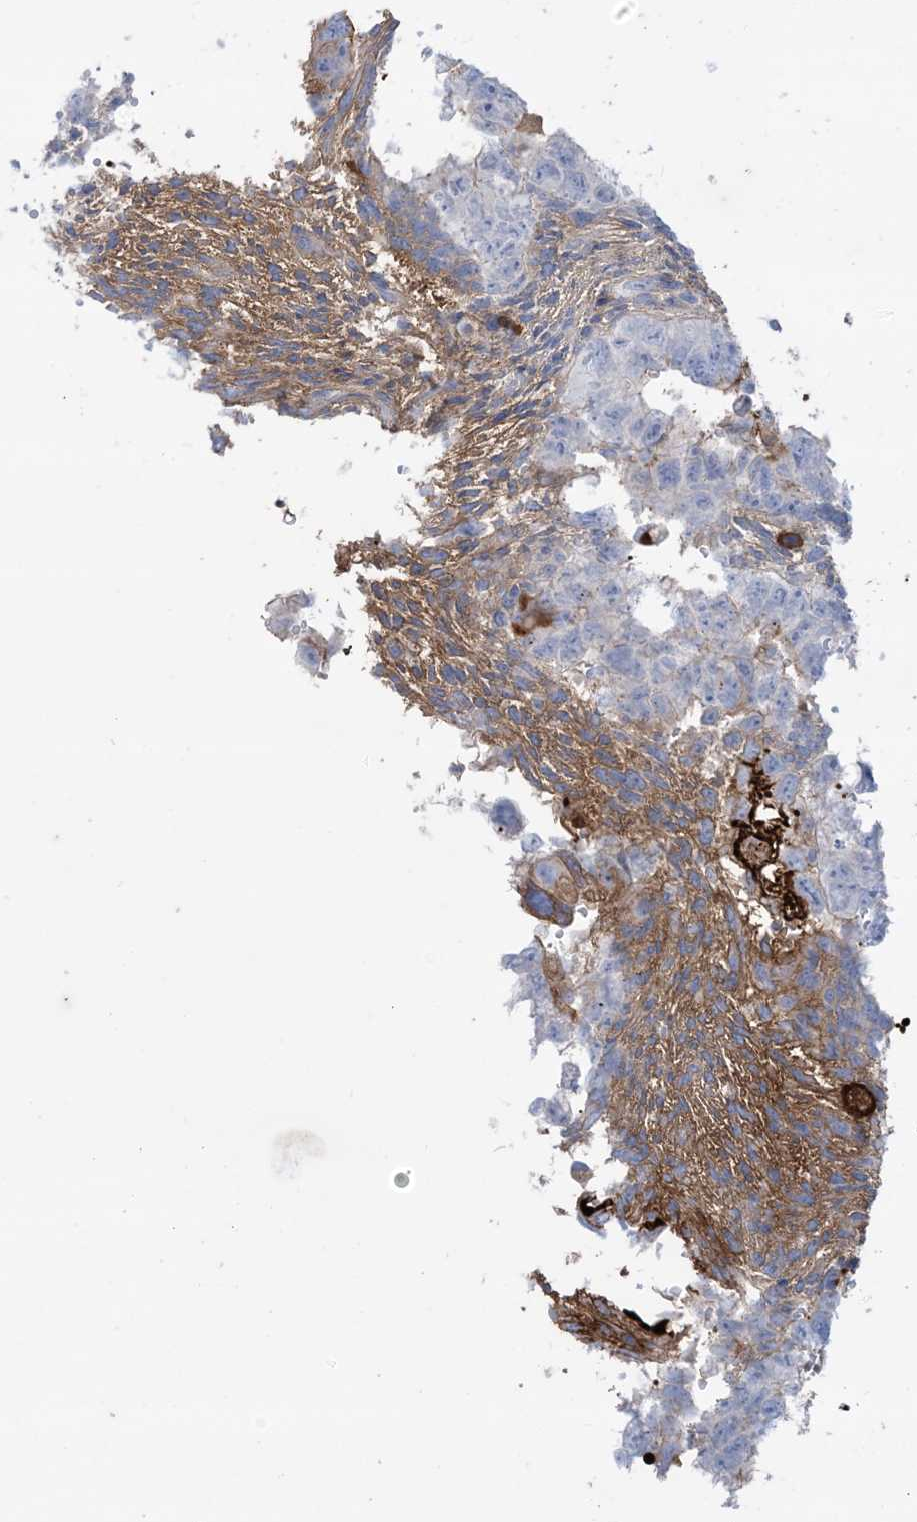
{"staining": {"intensity": "negative", "quantity": "none", "location": "none"}, "tissue": "testis cancer", "cell_type": "Tumor cells", "image_type": "cancer", "snomed": [{"axis": "morphology", "description": "Carcinoma, Embryonal, NOS"}, {"axis": "topography", "description": "Testis"}], "caption": "This photomicrograph is of testis cancer (embryonal carcinoma) stained with immunohistochemistry (IHC) to label a protein in brown with the nuclei are counter-stained blue. There is no positivity in tumor cells.", "gene": "ATP11C", "patient": {"sex": "male", "age": 36}}